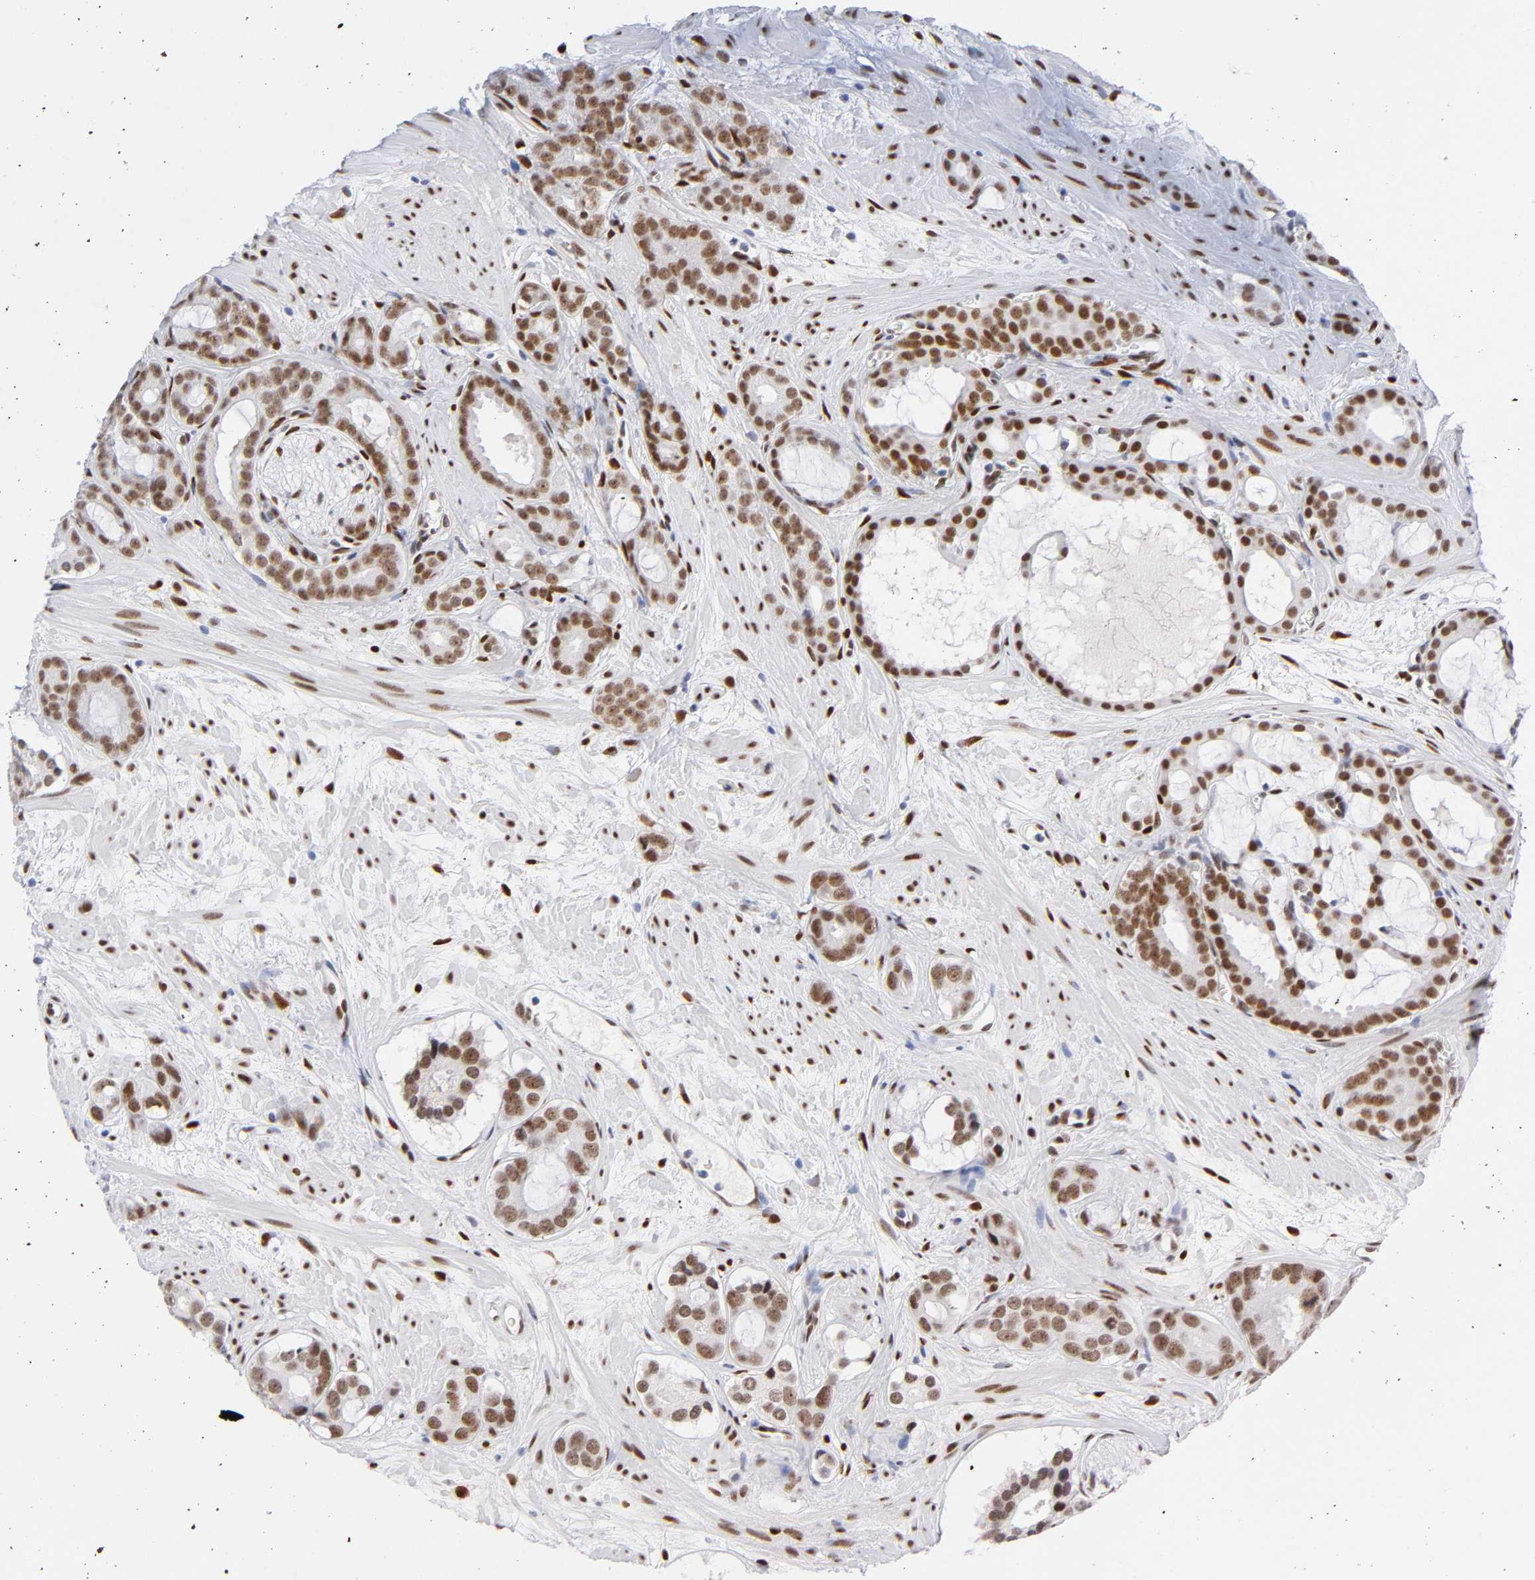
{"staining": {"intensity": "moderate", "quantity": ">75%", "location": "nuclear"}, "tissue": "prostate cancer", "cell_type": "Tumor cells", "image_type": "cancer", "snomed": [{"axis": "morphology", "description": "Adenocarcinoma, Low grade"}, {"axis": "topography", "description": "Prostate"}], "caption": "An IHC photomicrograph of neoplastic tissue is shown. Protein staining in brown highlights moderate nuclear positivity in prostate cancer within tumor cells. Immunohistochemistry stains the protein of interest in brown and the nuclei are stained blue.", "gene": "NFIC", "patient": {"sex": "male", "age": 57}}